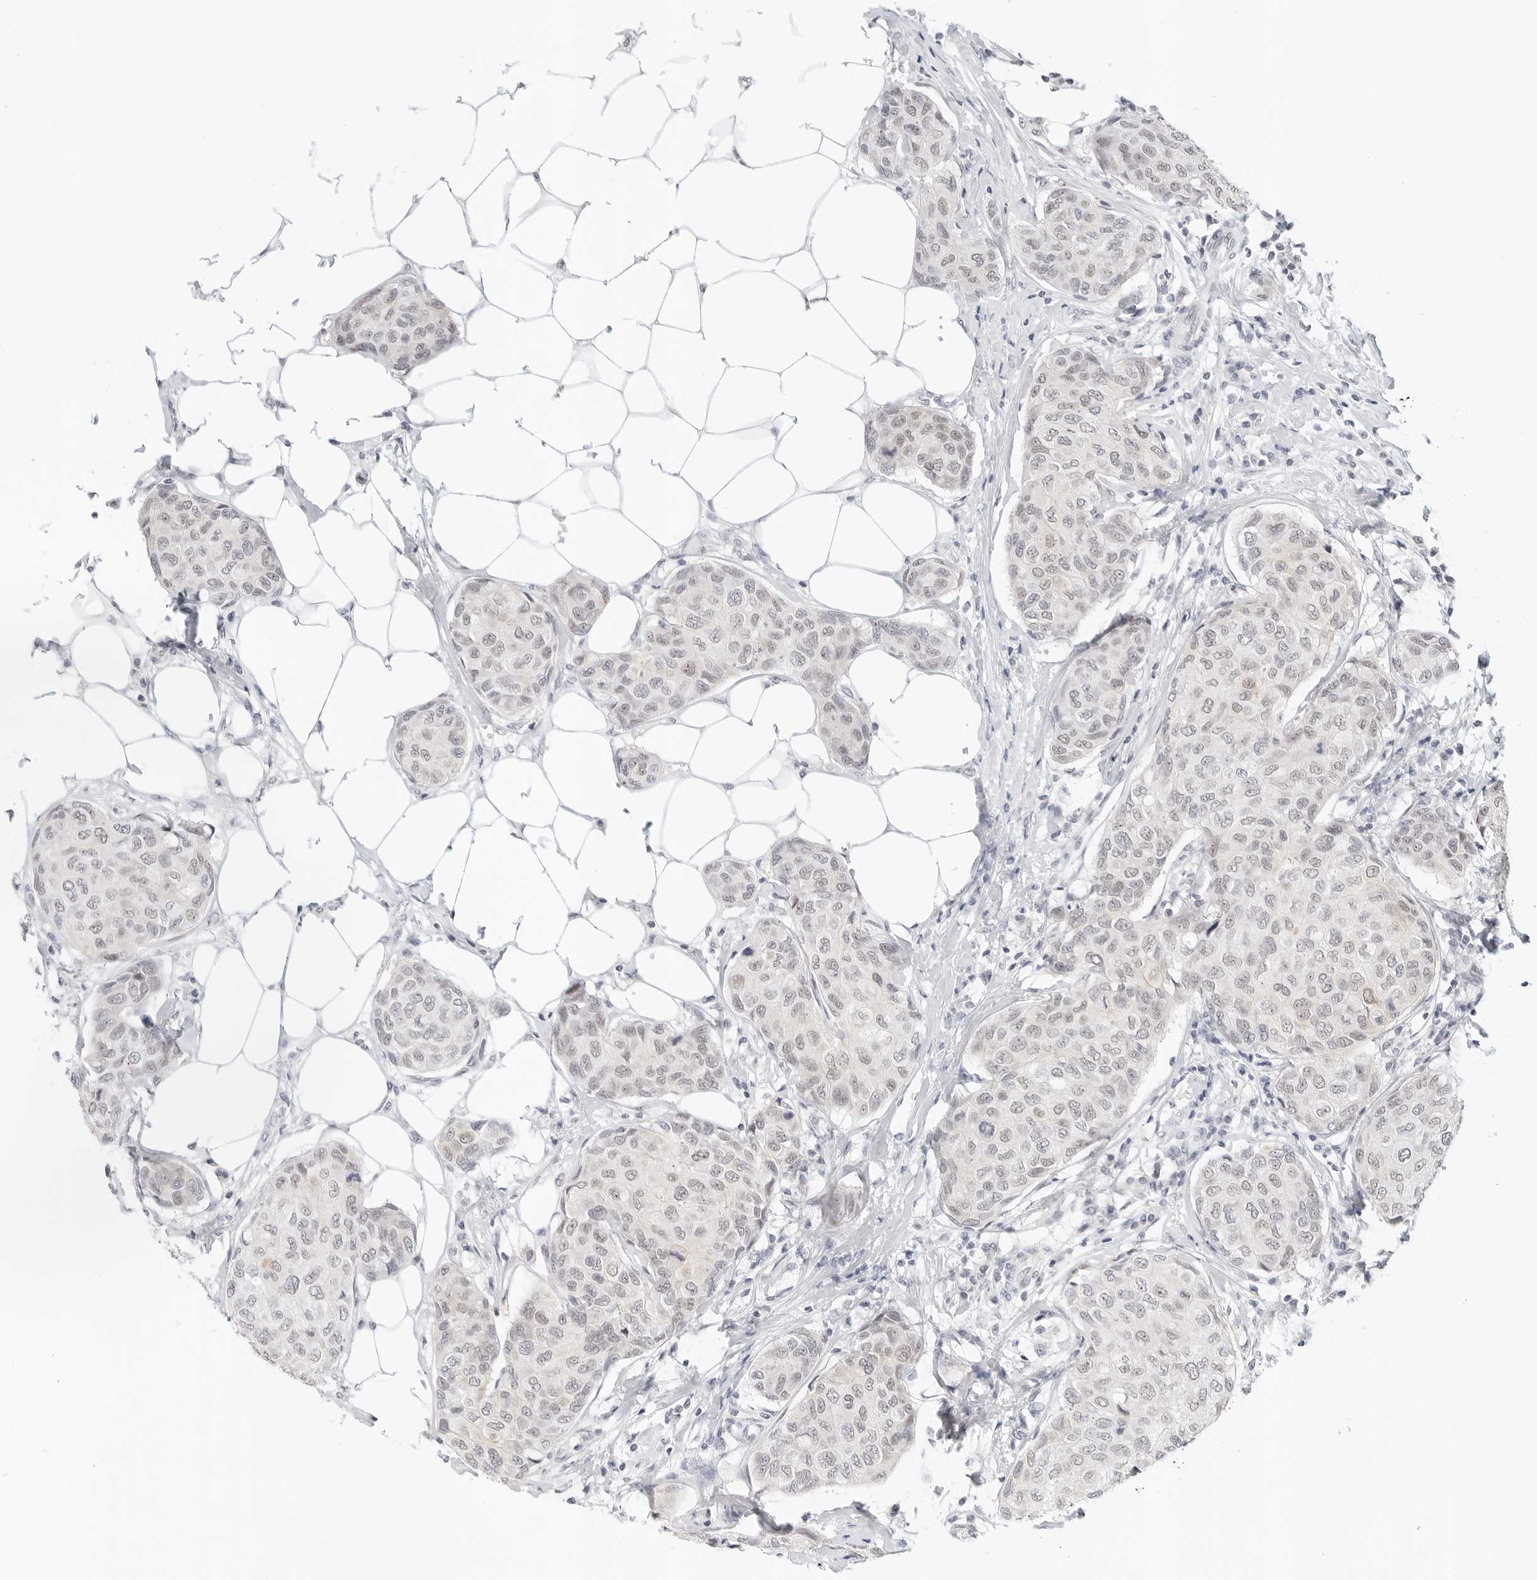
{"staining": {"intensity": "weak", "quantity": "<25%", "location": "cytoplasmic/membranous,nuclear"}, "tissue": "breast cancer", "cell_type": "Tumor cells", "image_type": "cancer", "snomed": [{"axis": "morphology", "description": "Duct carcinoma"}, {"axis": "topography", "description": "Breast"}], "caption": "A high-resolution photomicrograph shows IHC staining of breast cancer (infiltrating ductal carcinoma), which shows no significant positivity in tumor cells.", "gene": "TSEN2", "patient": {"sex": "female", "age": 80}}